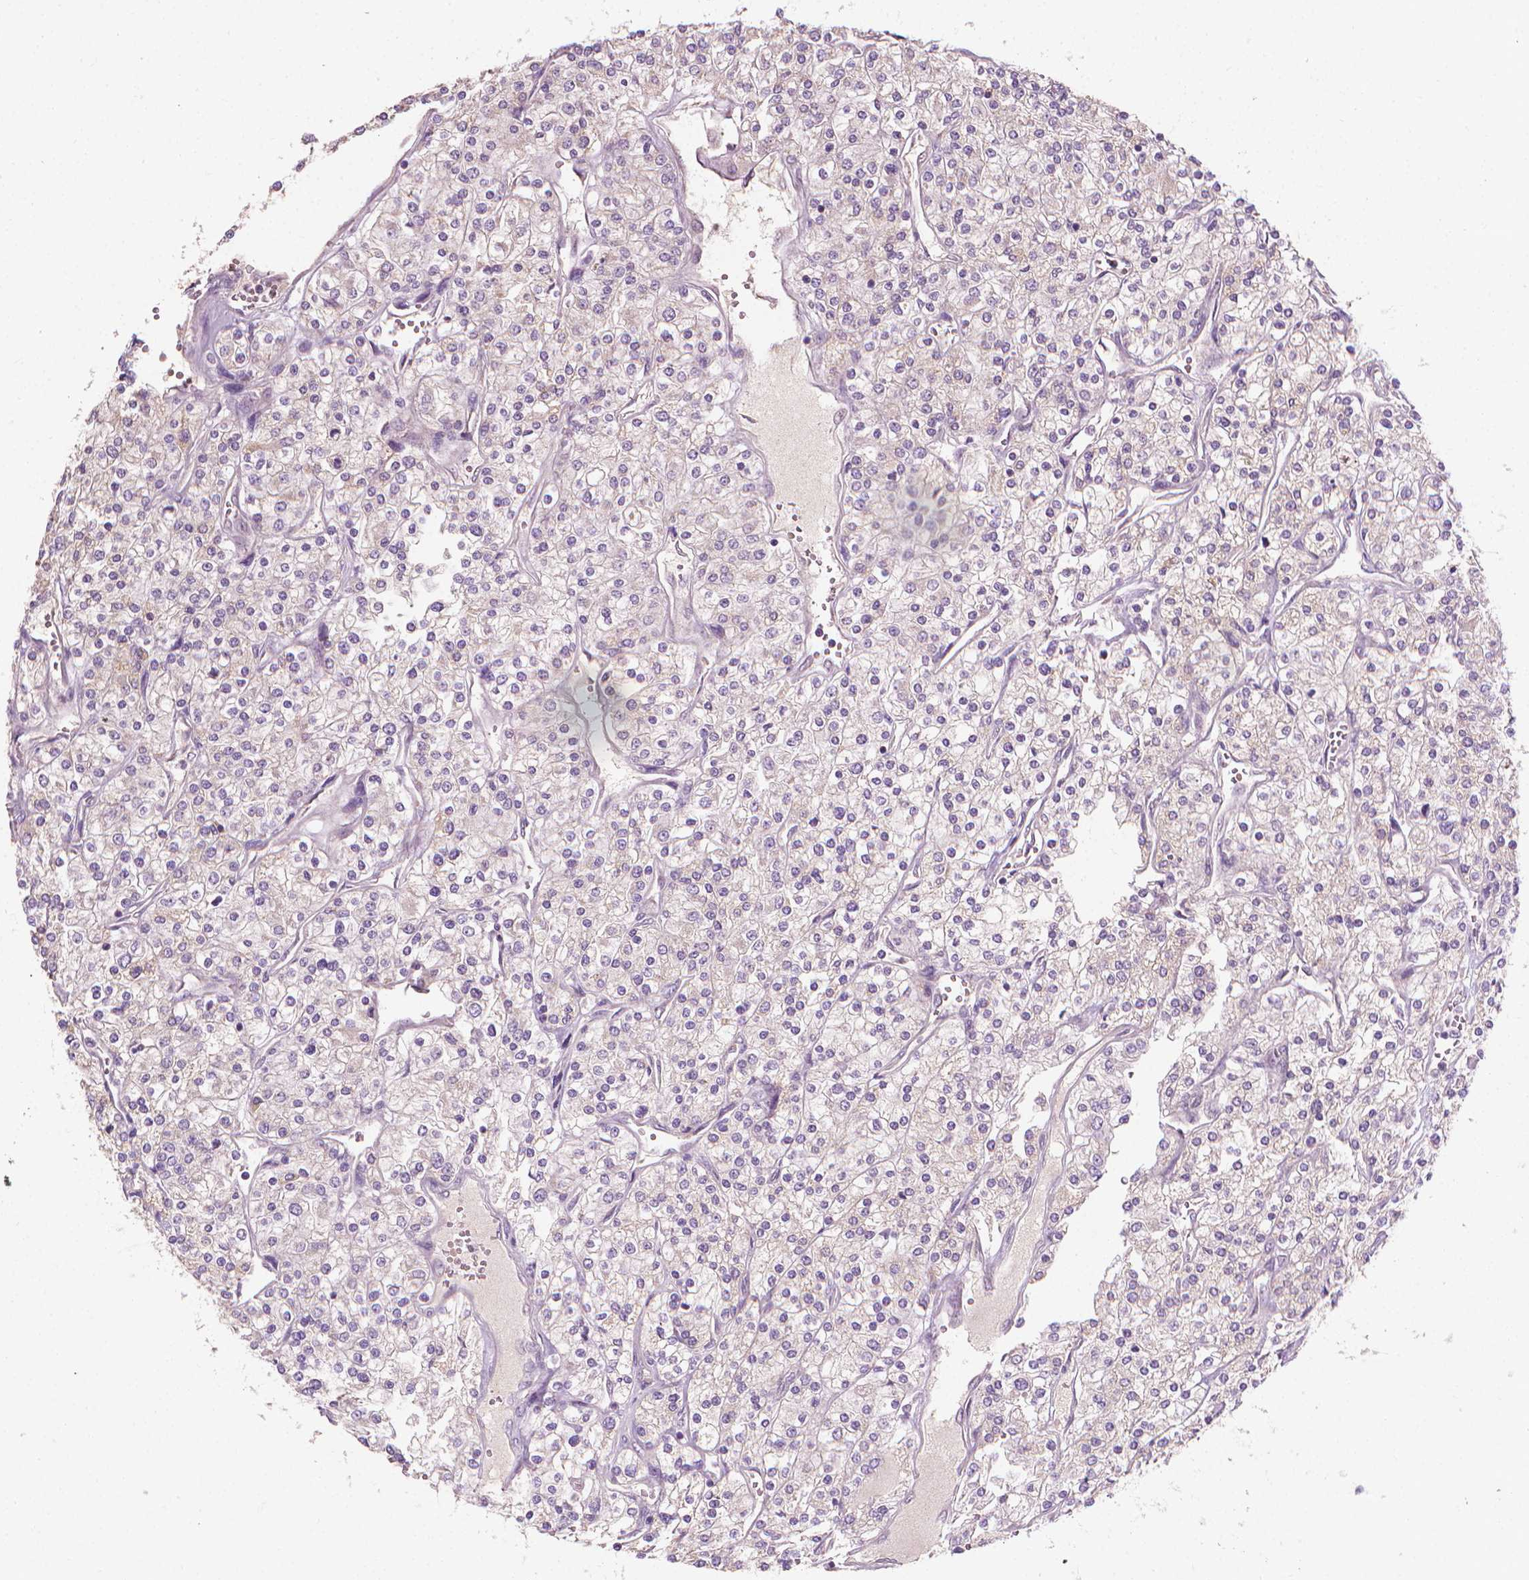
{"staining": {"intensity": "negative", "quantity": "none", "location": "none"}, "tissue": "renal cancer", "cell_type": "Tumor cells", "image_type": "cancer", "snomed": [{"axis": "morphology", "description": "Adenocarcinoma, NOS"}, {"axis": "topography", "description": "Kidney"}], "caption": "This is an IHC photomicrograph of adenocarcinoma (renal). There is no expression in tumor cells.", "gene": "RIIAD1", "patient": {"sex": "male", "age": 80}}